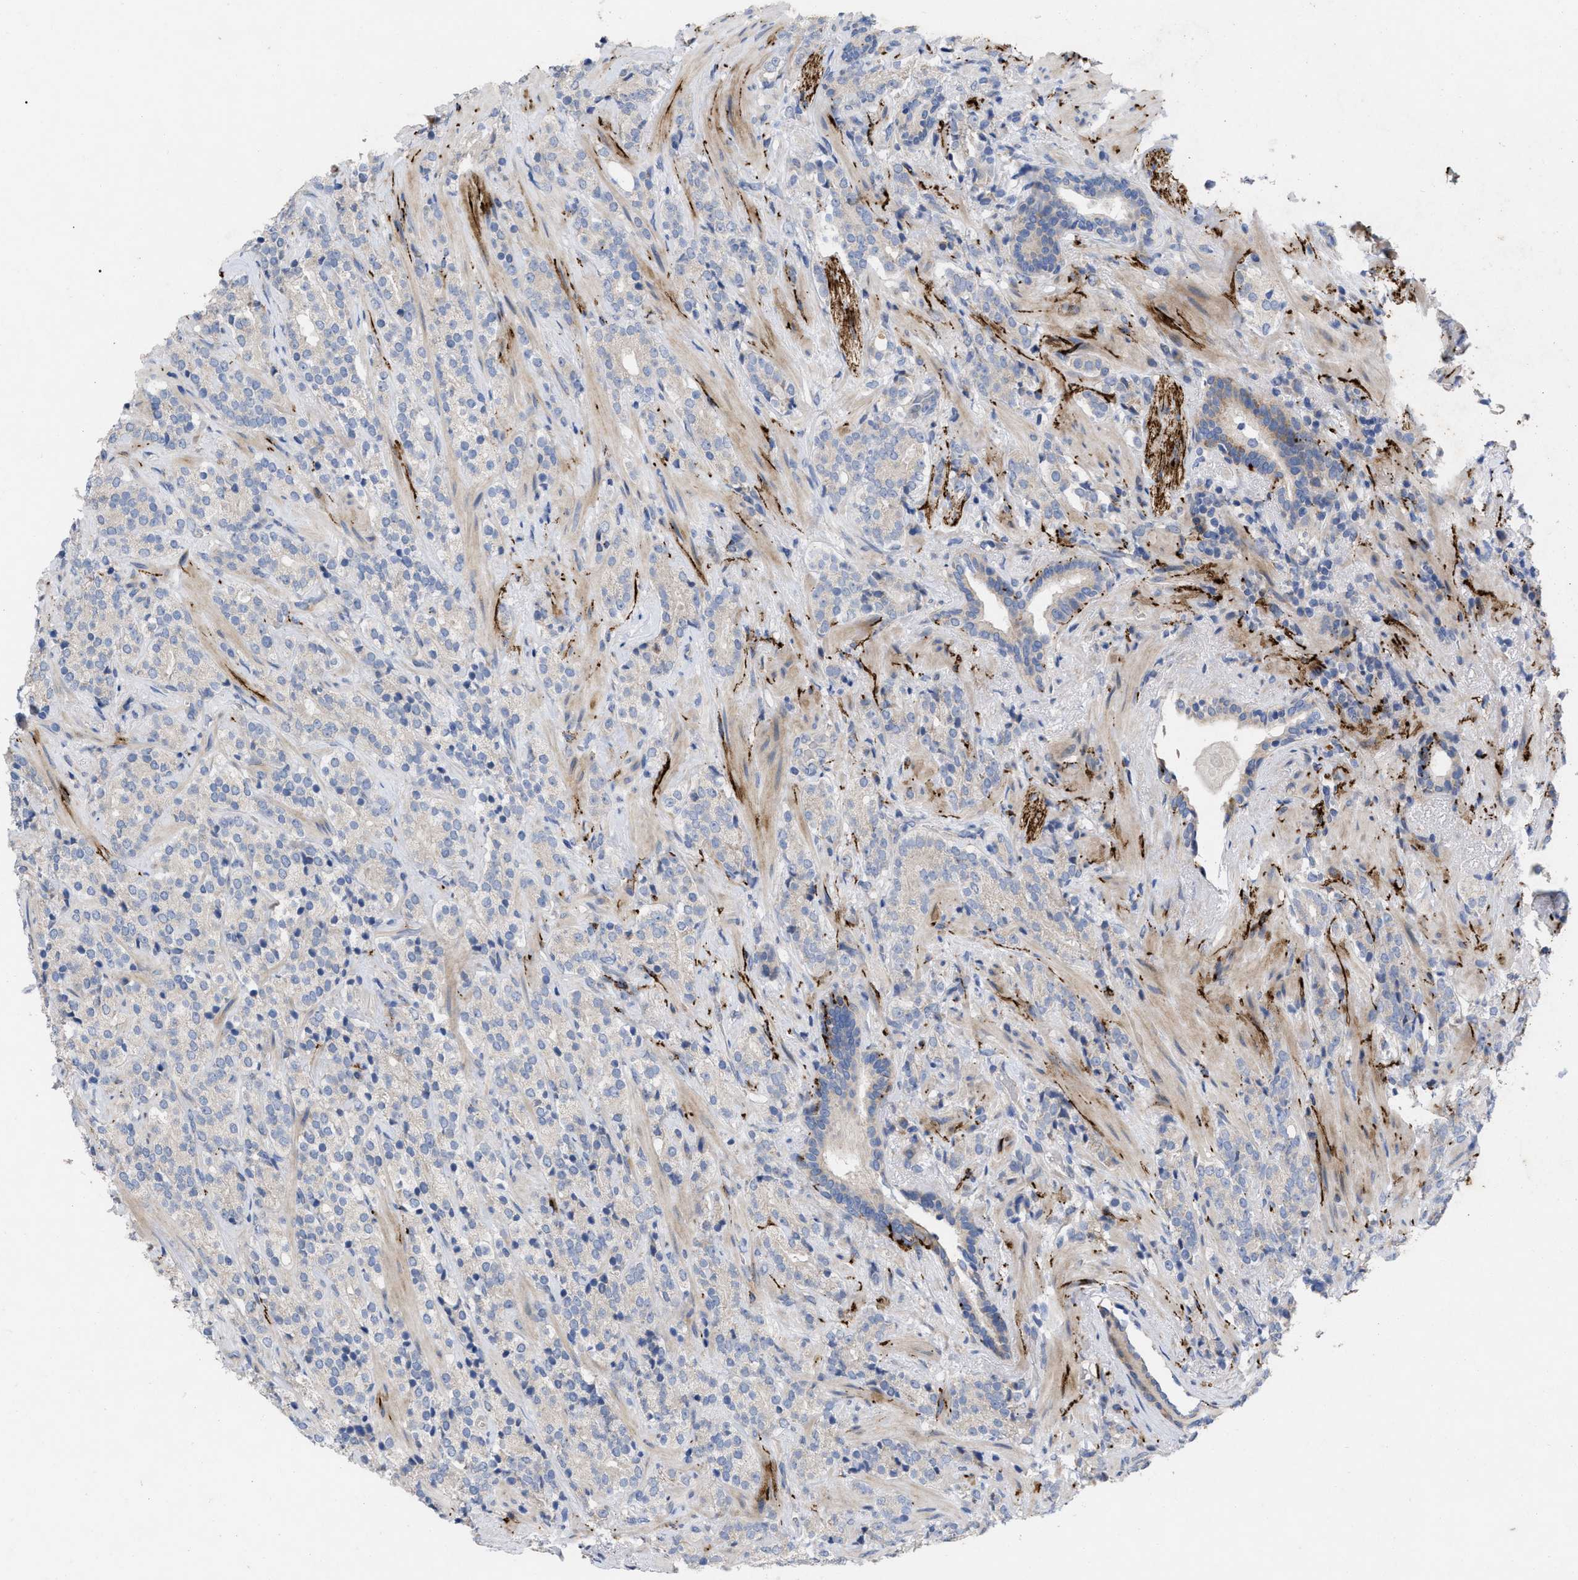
{"staining": {"intensity": "negative", "quantity": "none", "location": "none"}, "tissue": "prostate cancer", "cell_type": "Tumor cells", "image_type": "cancer", "snomed": [{"axis": "morphology", "description": "Adenocarcinoma, High grade"}, {"axis": "topography", "description": "Prostate"}], "caption": "Micrograph shows no protein positivity in tumor cells of prostate cancer (adenocarcinoma (high-grade)) tissue.", "gene": "VIP", "patient": {"sex": "male", "age": 71}}